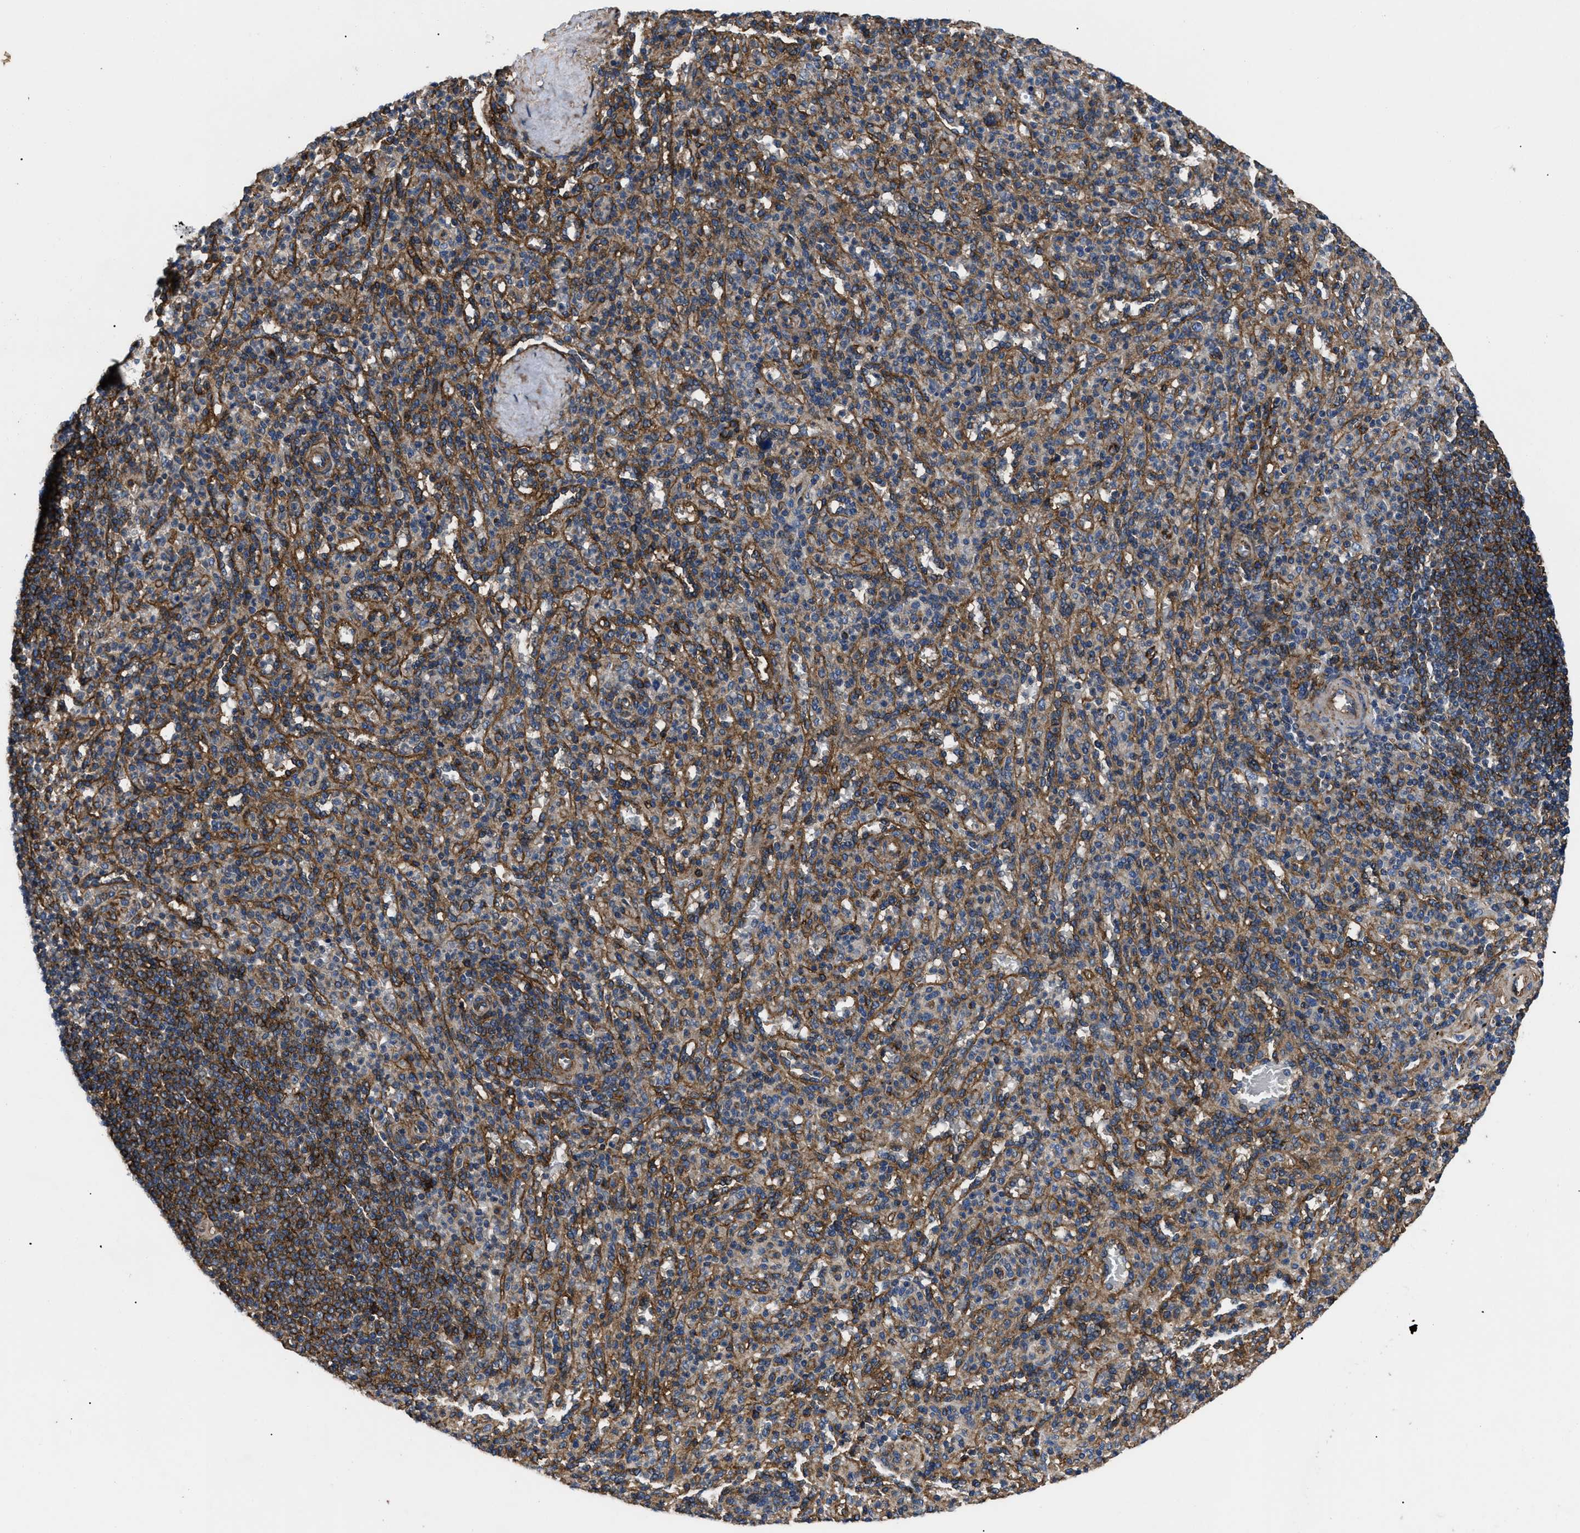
{"staining": {"intensity": "moderate", "quantity": "25%-75%", "location": "cytoplasmic/membranous"}, "tissue": "spleen", "cell_type": "Cells in red pulp", "image_type": "normal", "snomed": [{"axis": "morphology", "description": "Normal tissue, NOS"}, {"axis": "topography", "description": "Spleen"}], "caption": "IHC (DAB) staining of unremarkable spleen demonstrates moderate cytoplasmic/membranous protein positivity in about 25%-75% of cells in red pulp. (Brightfield microscopy of DAB IHC at high magnification).", "gene": "NT5E", "patient": {"sex": "male", "age": 36}}